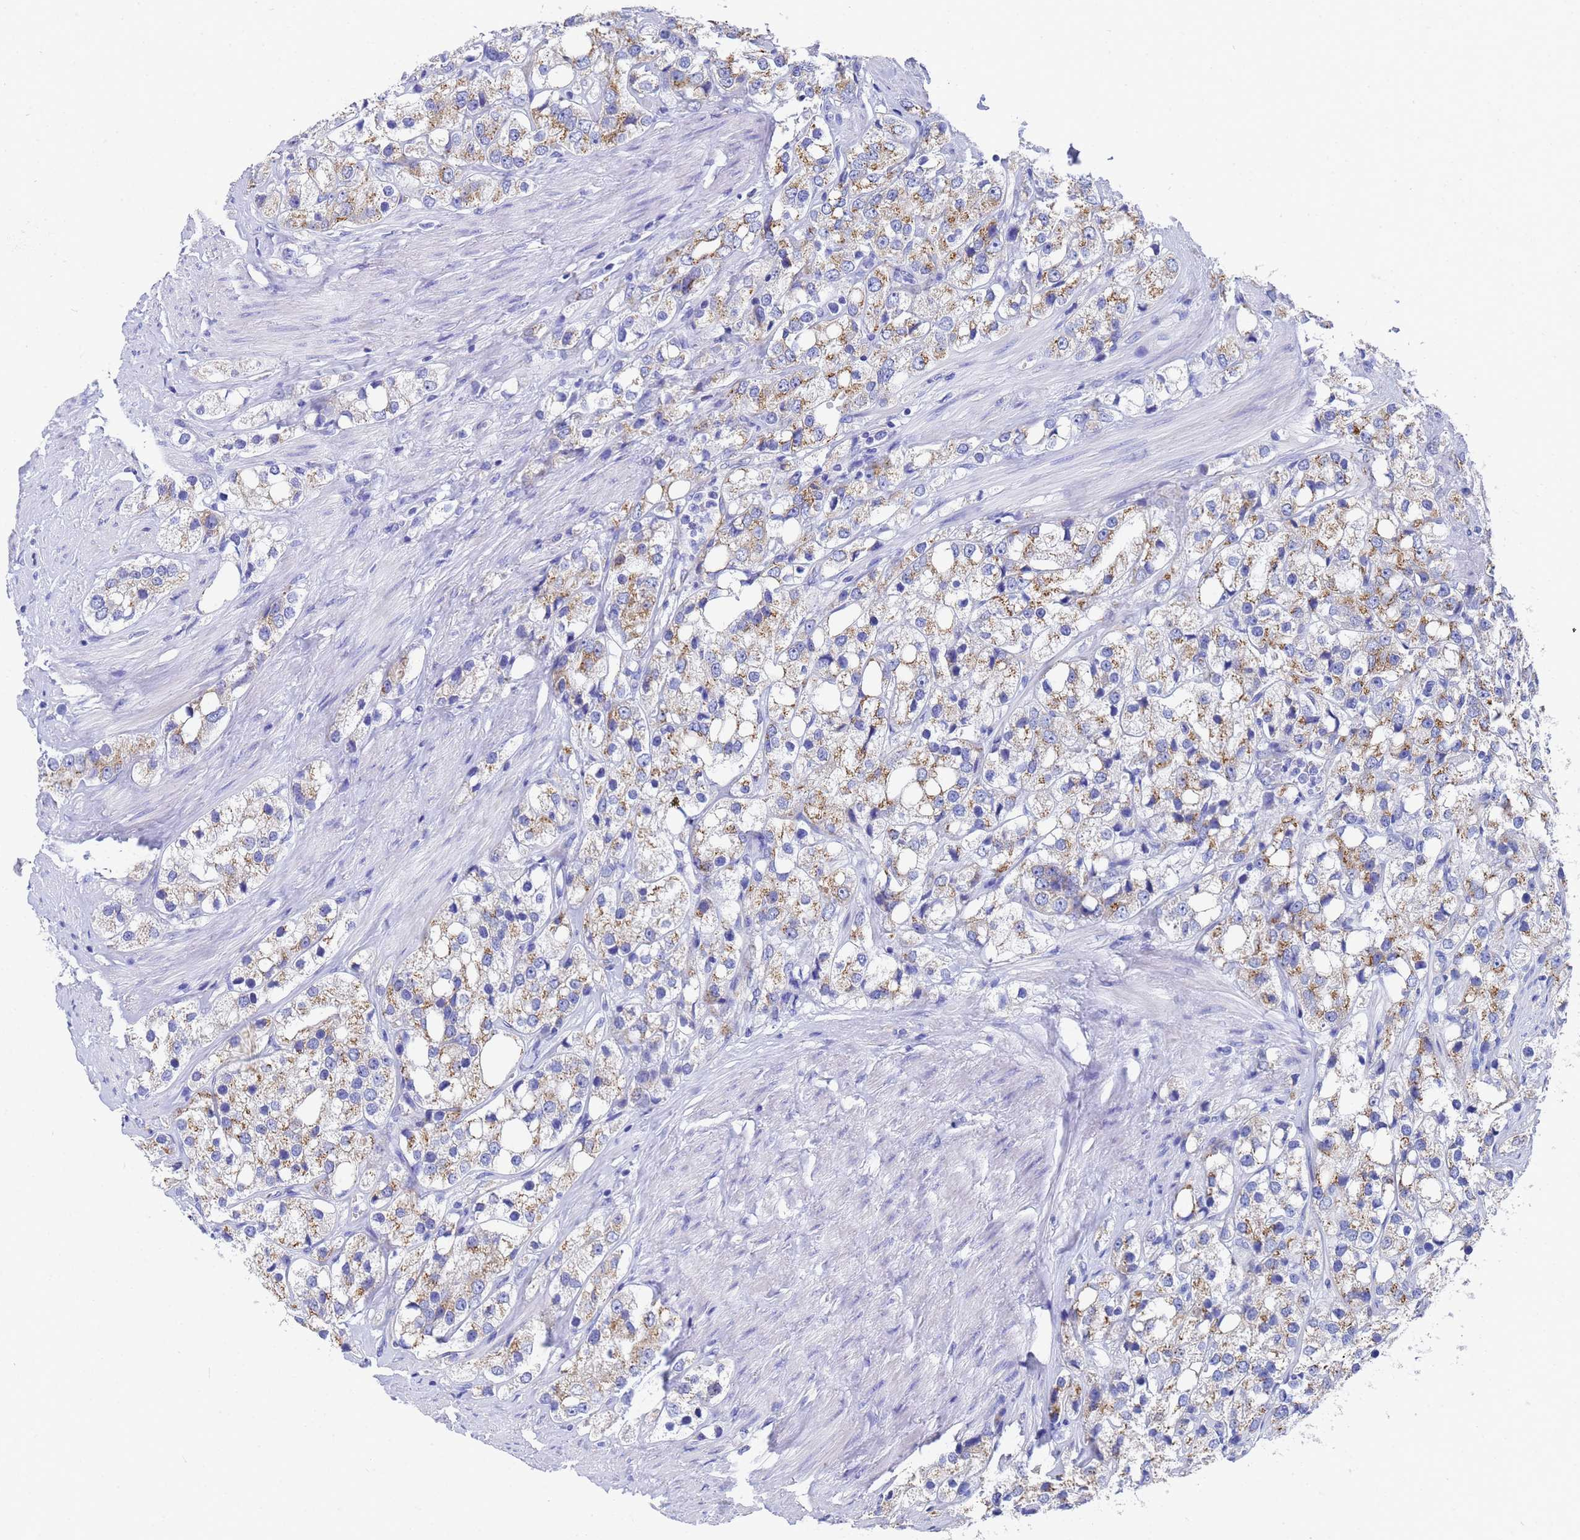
{"staining": {"intensity": "moderate", "quantity": ">75%", "location": "cytoplasmic/membranous"}, "tissue": "prostate cancer", "cell_type": "Tumor cells", "image_type": "cancer", "snomed": [{"axis": "morphology", "description": "Adenocarcinoma, NOS"}, {"axis": "topography", "description": "Prostate"}], "caption": "A photomicrograph of adenocarcinoma (prostate) stained for a protein shows moderate cytoplasmic/membranous brown staining in tumor cells.", "gene": "TM4SF4", "patient": {"sex": "male", "age": 79}}